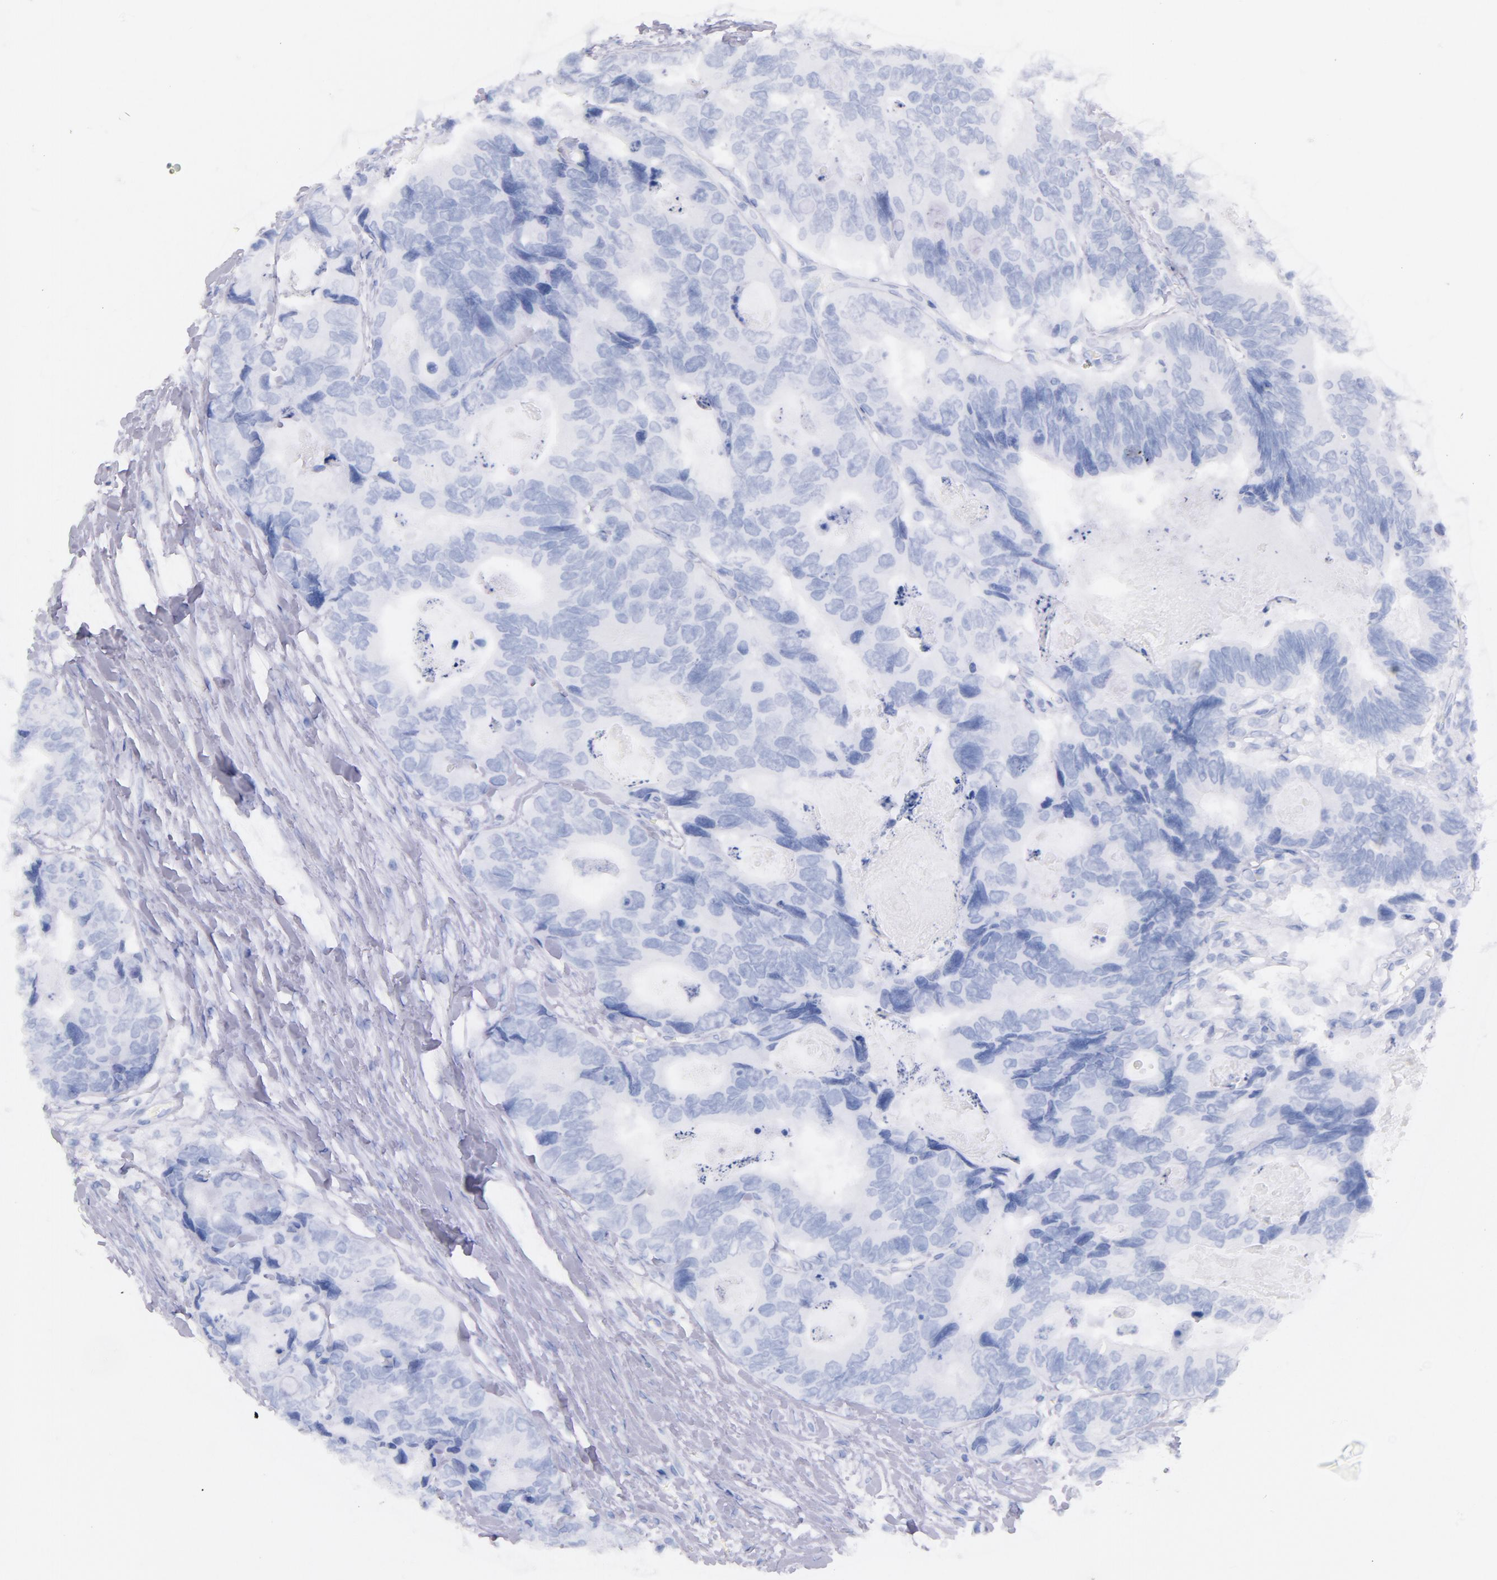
{"staining": {"intensity": "negative", "quantity": "none", "location": "none"}, "tissue": "colorectal cancer", "cell_type": "Tumor cells", "image_type": "cancer", "snomed": [{"axis": "morphology", "description": "Adenocarcinoma, NOS"}, {"axis": "topography", "description": "Rectum"}], "caption": "IHC image of adenocarcinoma (colorectal) stained for a protein (brown), which reveals no expression in tumor cells.", "gene": "CD44", "patient": {"sex": "female", "age": 67}}